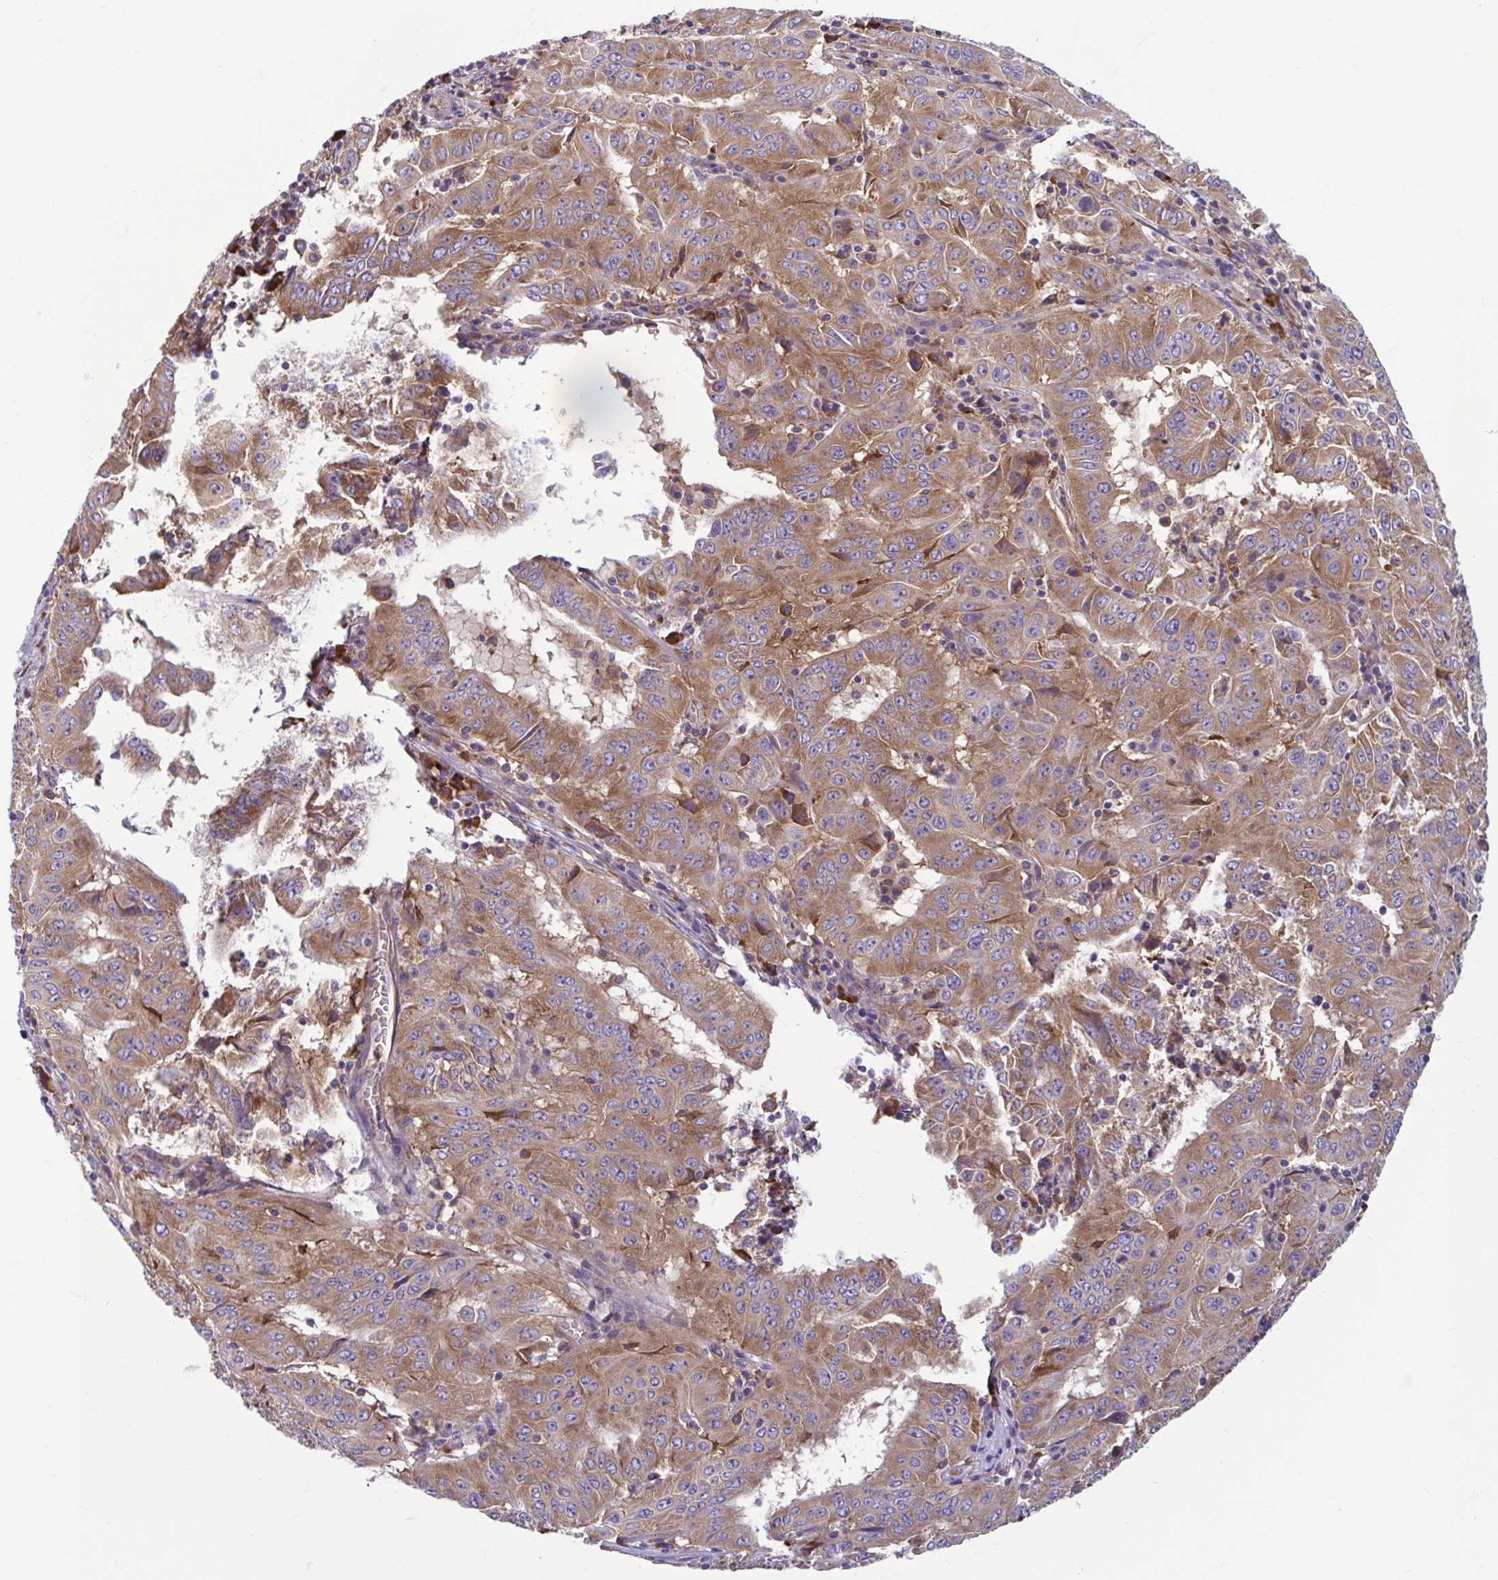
{"staining": {"intensity": "moderate", "quantity": ">75%", "location": "cytoplasmic/membranous"}, "tissue": "pancreatic cancer", "cell_type": "Tumor cells", "image_type": "cancer", "snomed": [{"axis": "morphology", "description": "Adenocarcinoma, NOS"}, {"axis": "topography", "description": "Pancreas"}], "caption": "Protein expression analysis of pancreatic cancer shows moderate cytoplasmic/membranous positivity in approximately >75% of tumor cells.", "gene": "RPS16", "patient": {"sex": "male", "age": 63}}